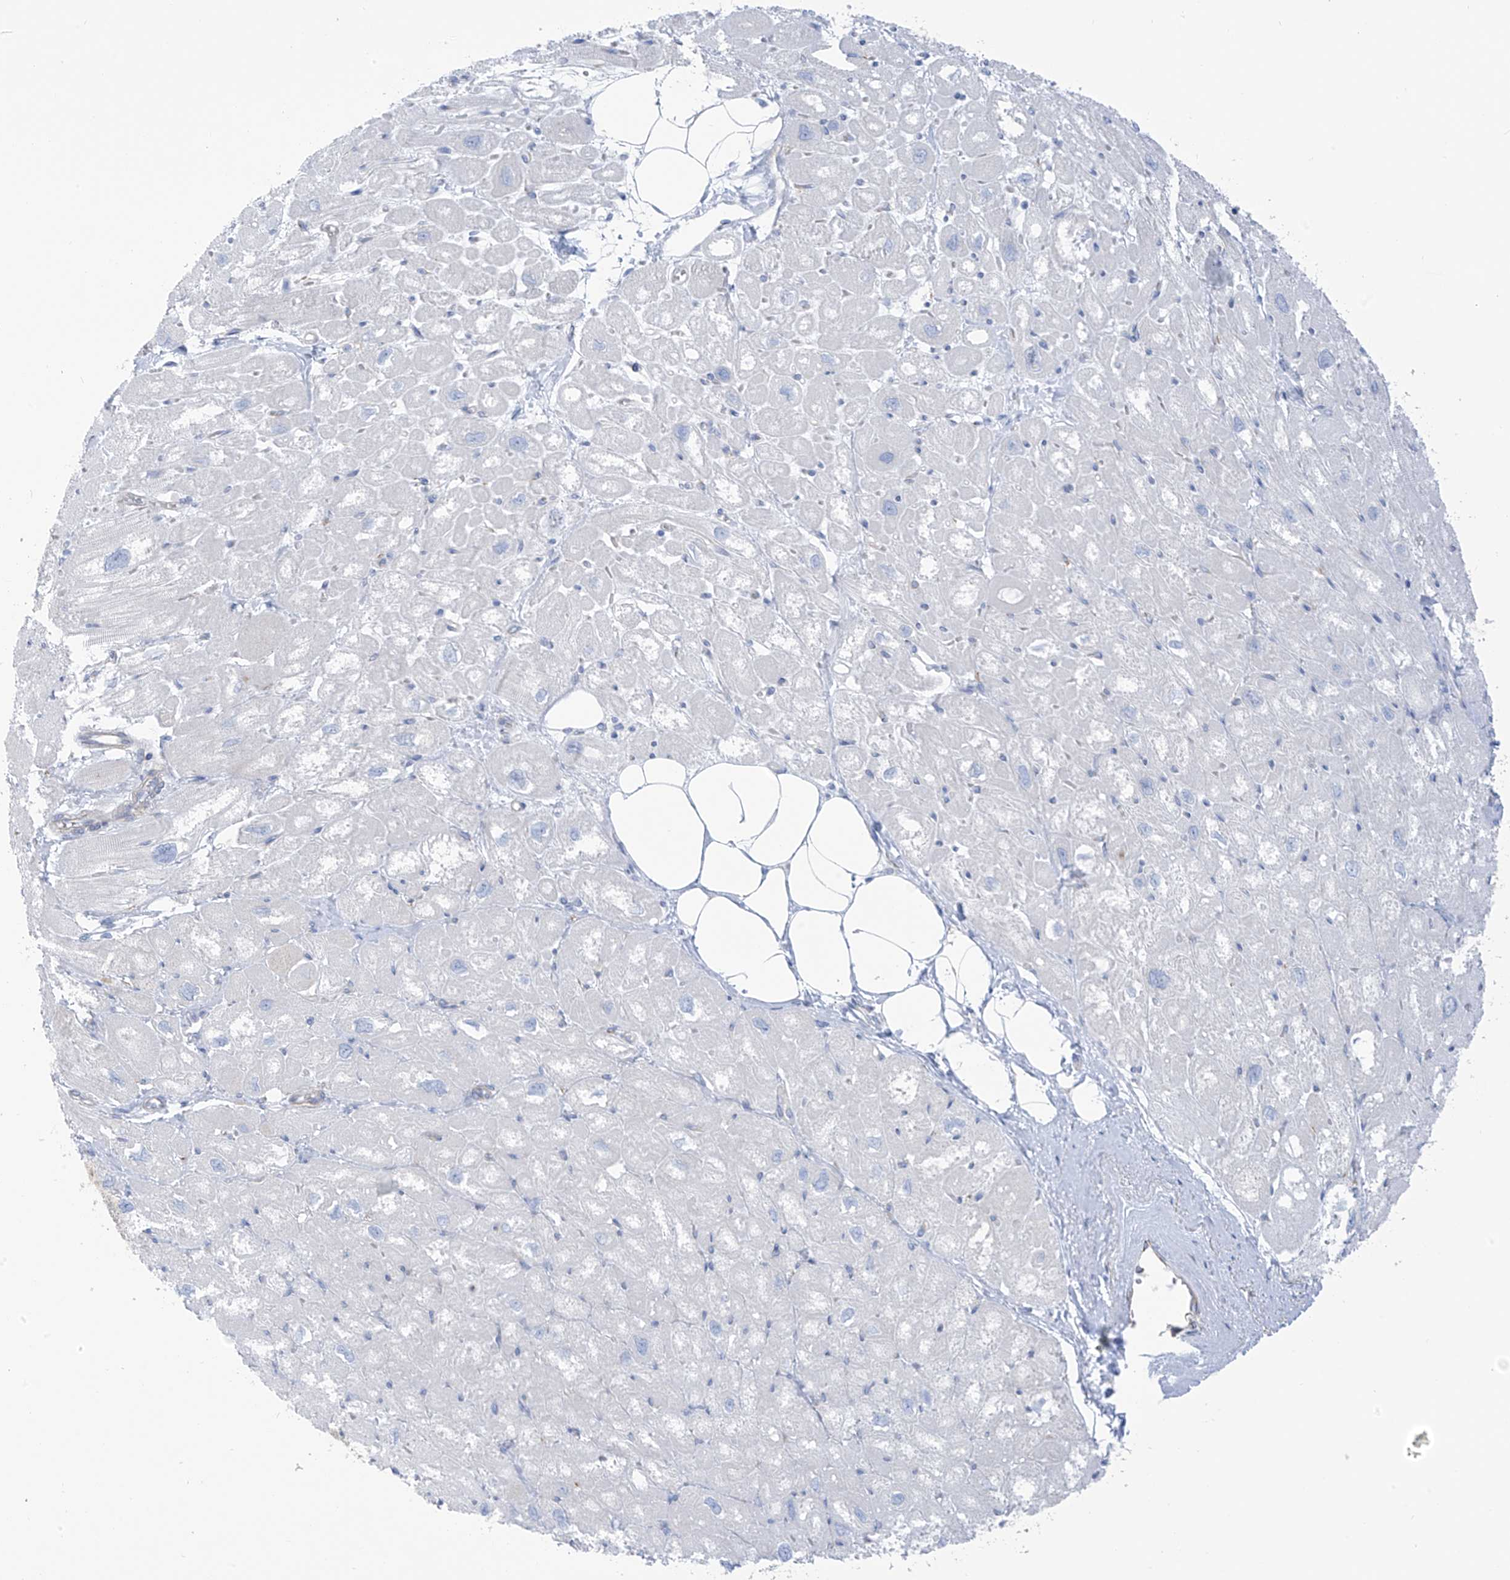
{"staining": {"intensity": "negative", "quantity": "none", "location": "none"}, "tissue": "heart muscle", "cell_type": "Cardiomyocytes", "image_type": "normal", "snomed": [{"axis": "morphology", "description": "Normal tissue, NOS"}, {"axis": "topography", "description": "Heart"}], "caption": "The IHC histopathology image has no significant positivity in cardiomyocytes of heart muscle. Nuclei are stained in blue.", "gene": "RCN2", "patient": {"sex": "male", "age": 50}}